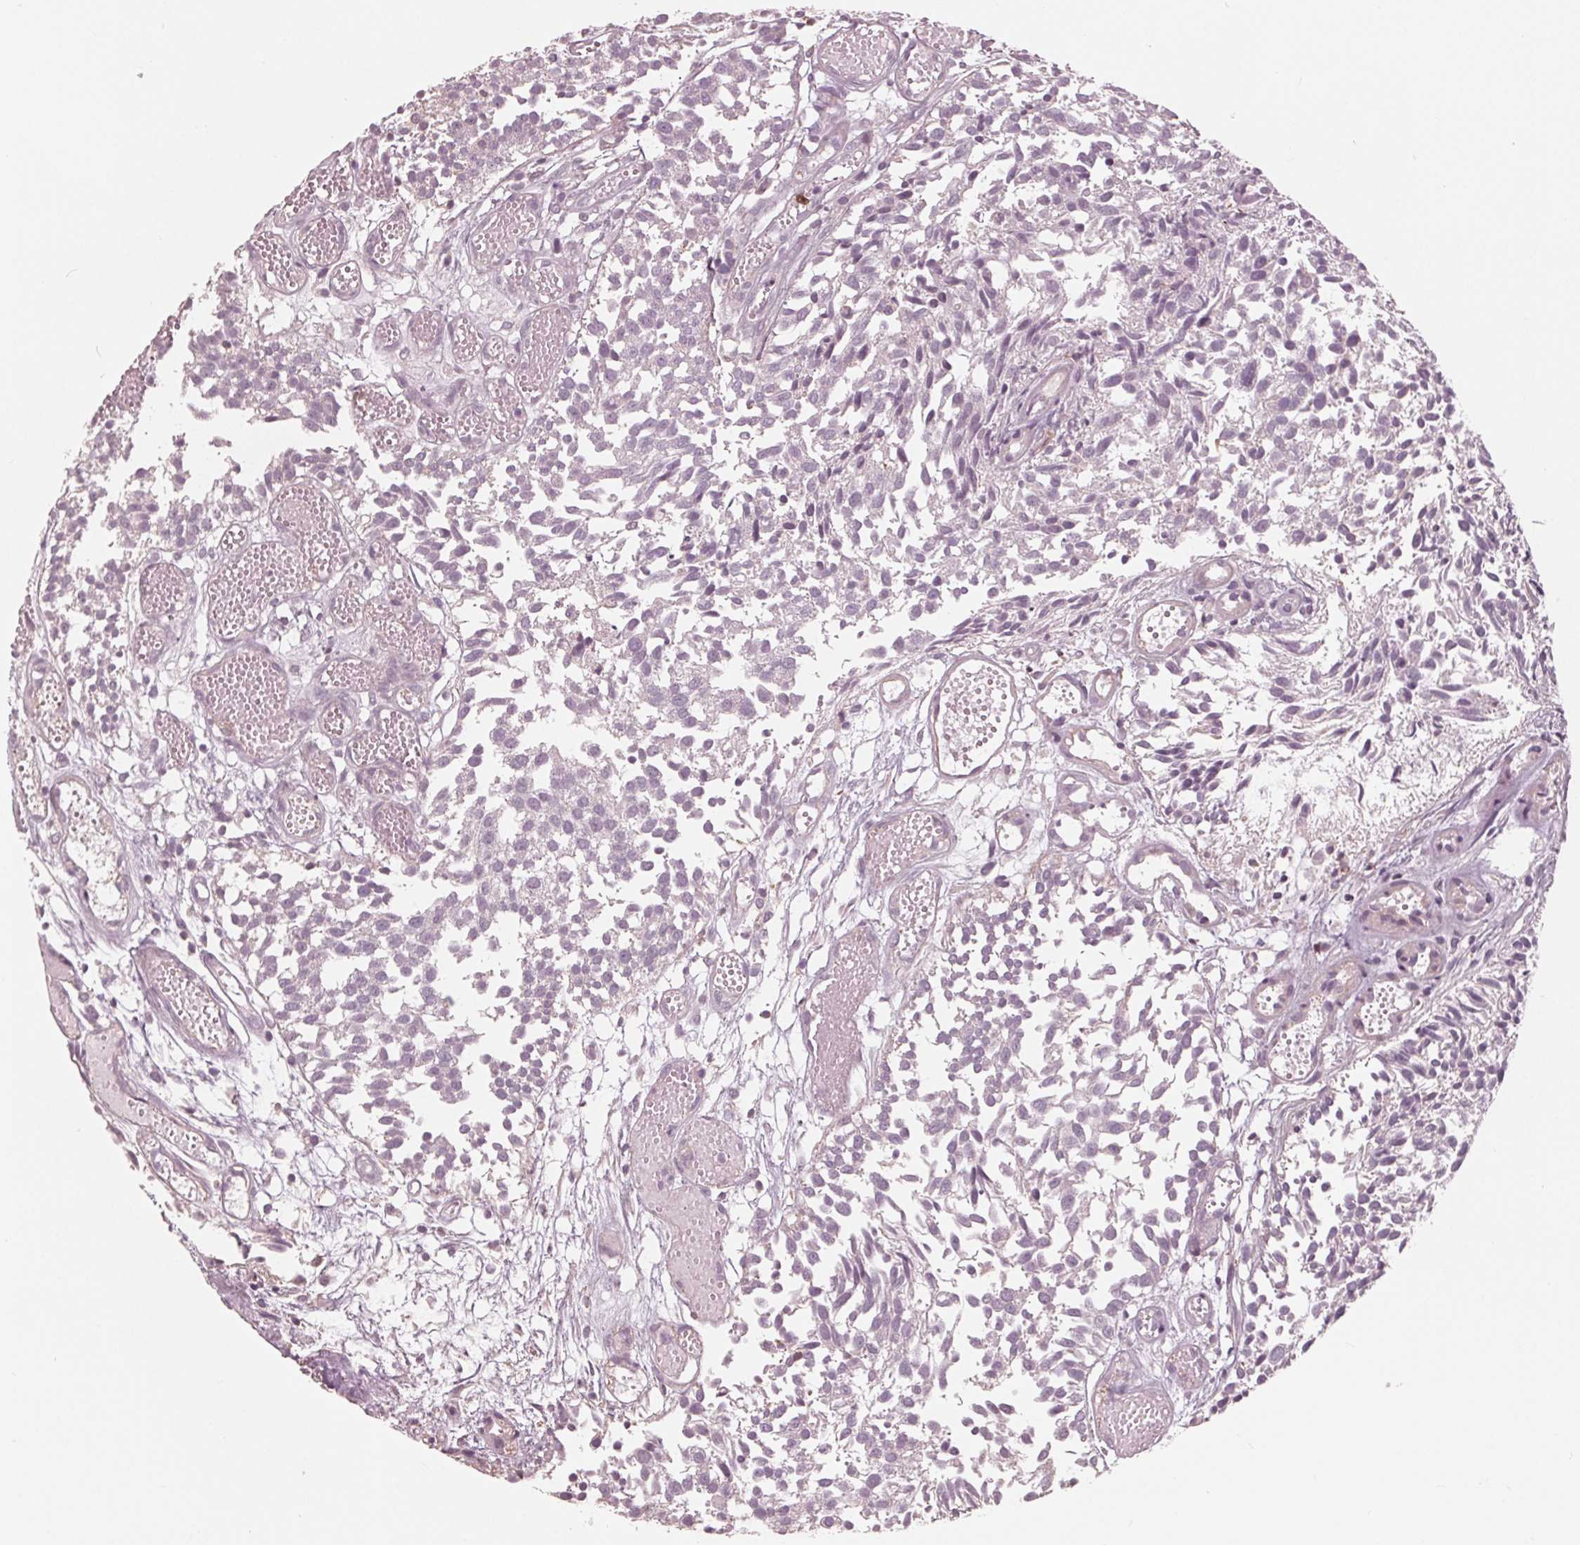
{"staining": {"intensity": "negative", "quantity": "none", "location": "none"}, "tissue": "urothelial cancer", "cell_type": "Tumor cells", "image_type": "cancer", "snomed": [{"axis": "morphology", "description": "Urothelial carcinoma, Low grade"}, {"axis": "topography", "description": "Urinary bladder"}], "caption": "The micrograph demonstrates no staining of tumor cells in urothelial cancer.", "gene": "ING3", "patient": {"sex": "male", "age": 70}}